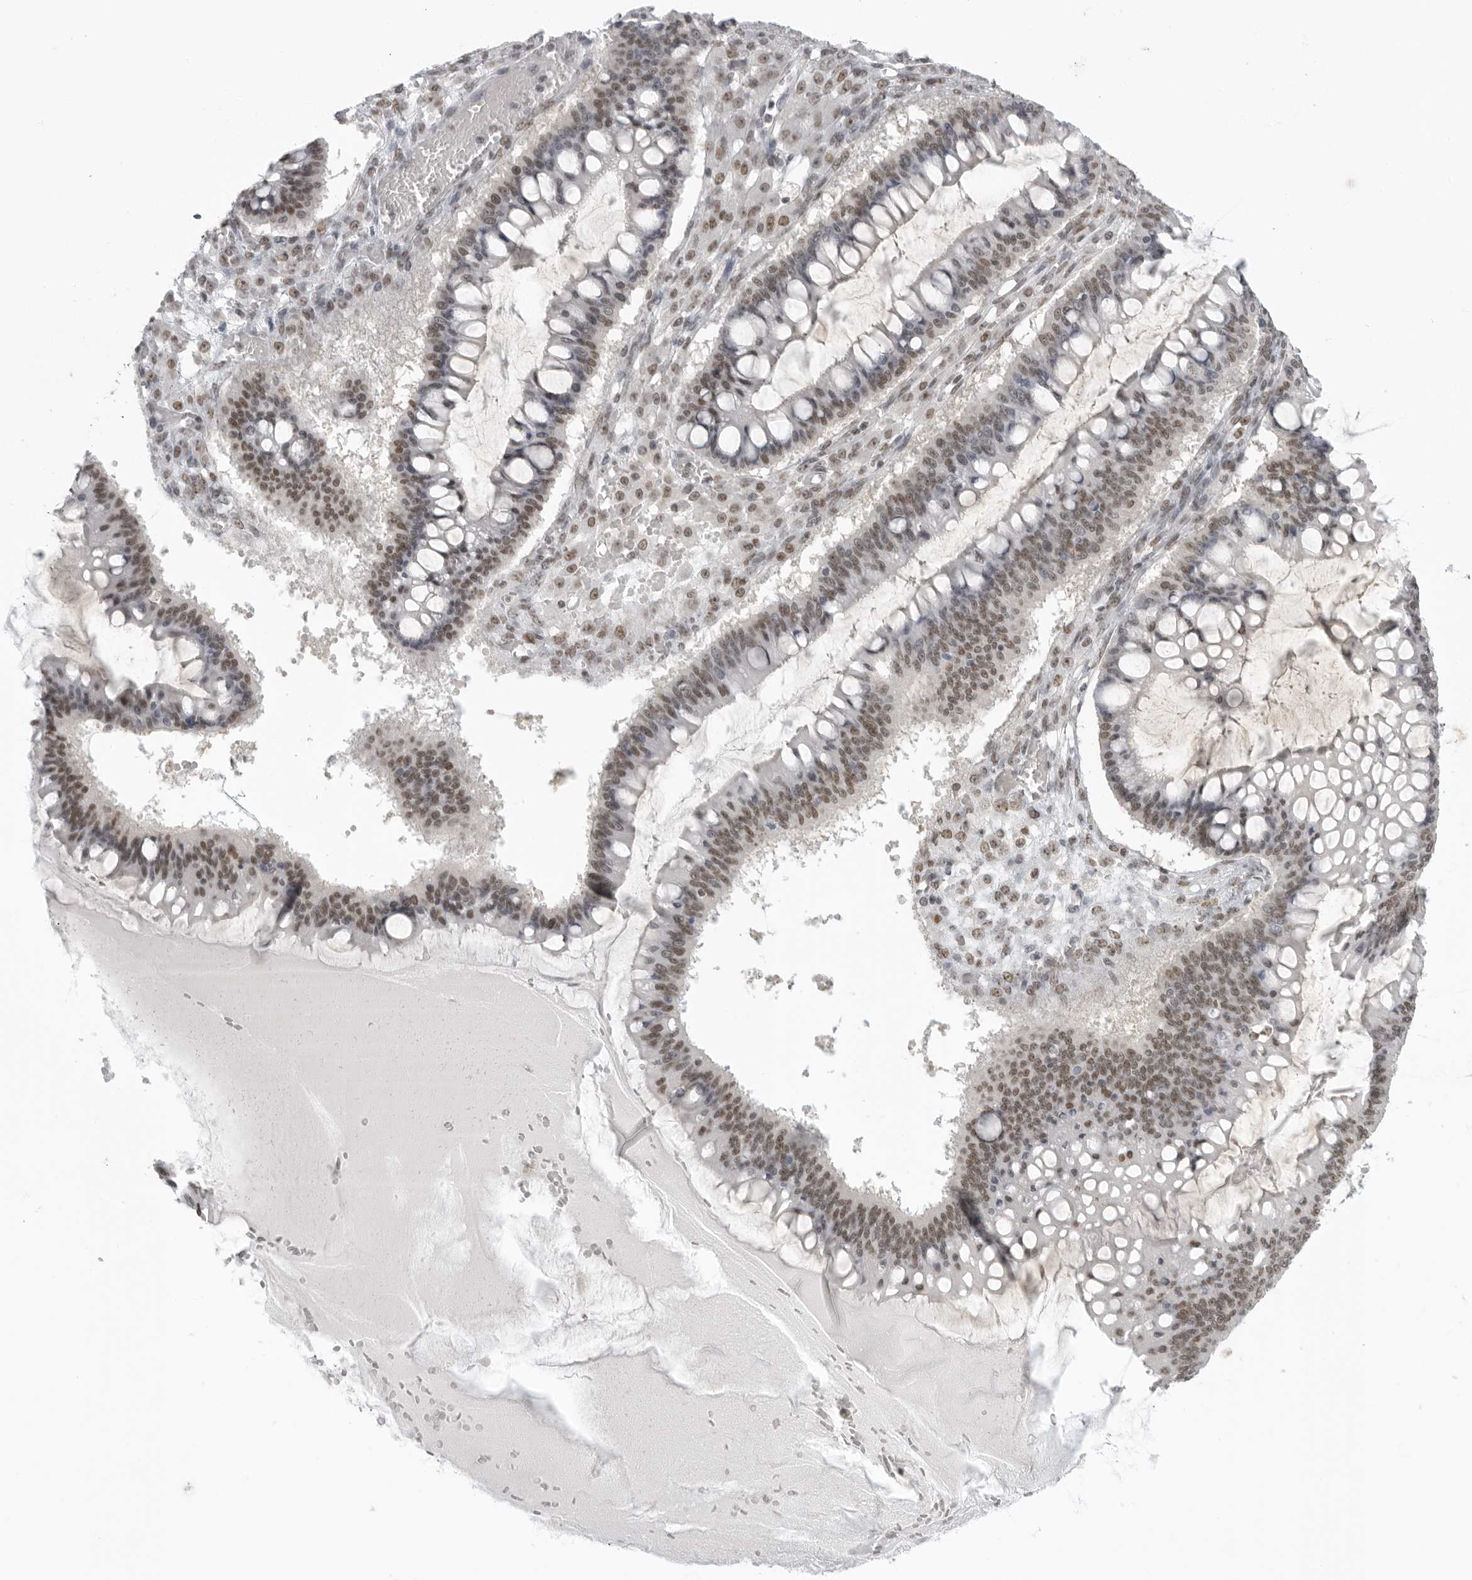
{"staining": {"intensity": "weak", "quantity": "25%-75%", "location": "nuclear"}, "tissue": "ovarian cancer", "cell_type": "Tumor cells", "image_type": "cancer", "snomed": [{"axis": "morphology", "description": "Cystadenocarcinoma, mucinous, NOS"}, {"axis": "topography", "description": "Ovary"}], "caption": "A high-resolution histopathology image shows IHC staining of ovarian mucinous cystadenocarcinoma, which shows weak nuclear positivity in approximately 25%-75% of tumor cells. Nuclei are stained in blue.", "gene": "RPA2", "patient": {"sex": "female", "age": 73}}